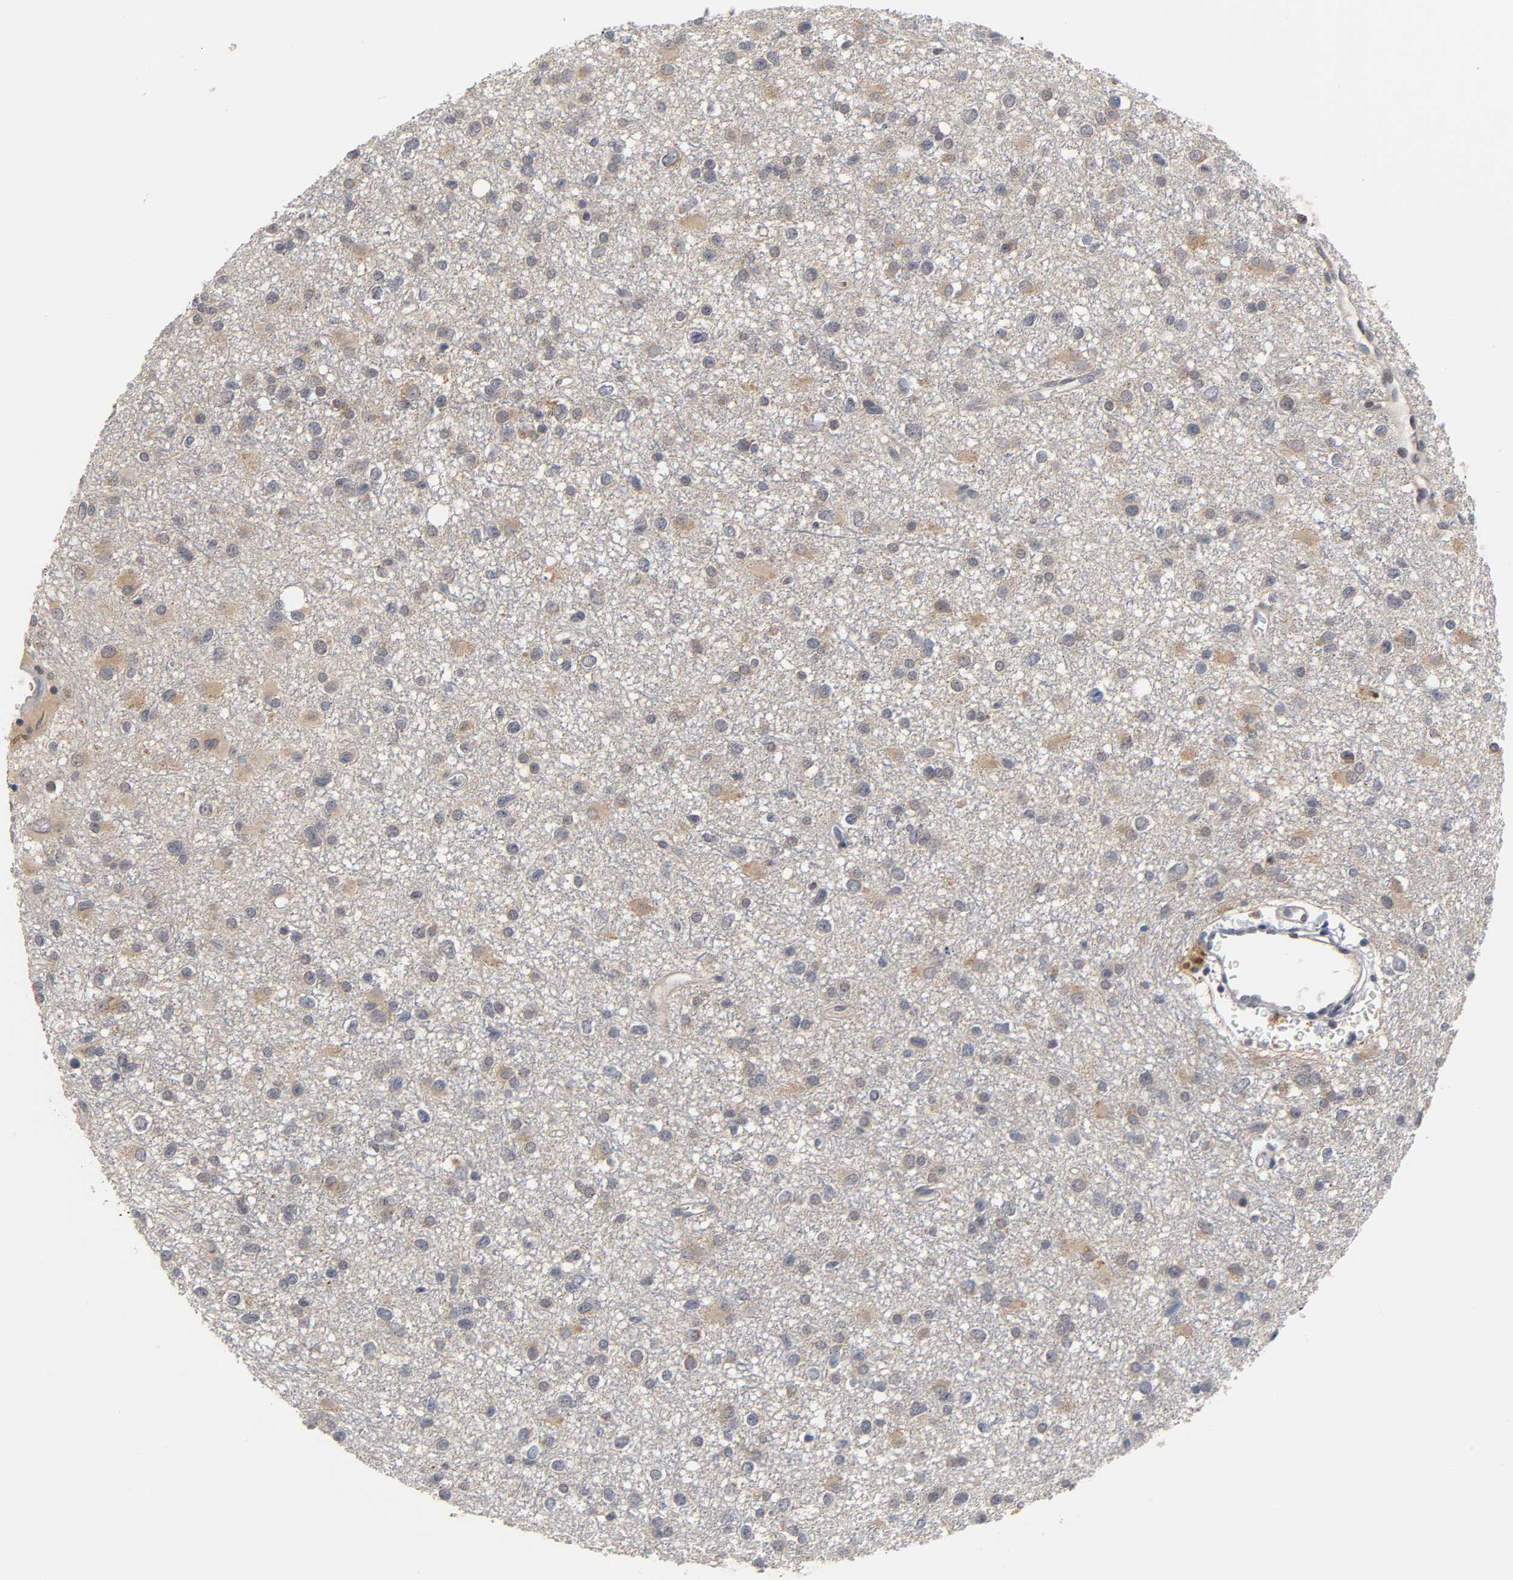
{"staining": {"intensity": "moderate", "quantity": ">75%", "location": "cytoplasmic/membranous"}, "tissue": "glioma", "cell_type": "Tumor cells", "image_type": "cancer", "snomed": [{"axis": "morphology", "description": "Glioma, malignant, Low grade"}, {"axis": "topography", "description": "Brain"}], "caption": "Immunohistochemistry (IHC) micrograph of neoplastic tissue: human malignant glioma (low-grade) stained using immunohistochemistry (IHC) displays medium levels of moderate protein expression localized specifically in the cytoplasmic/membranous of tumor cells, appearing as a cytoplasmic/membranous brown color.", "gene": "GSTZ1", "patient": {"sex": "male", "age": 42}}